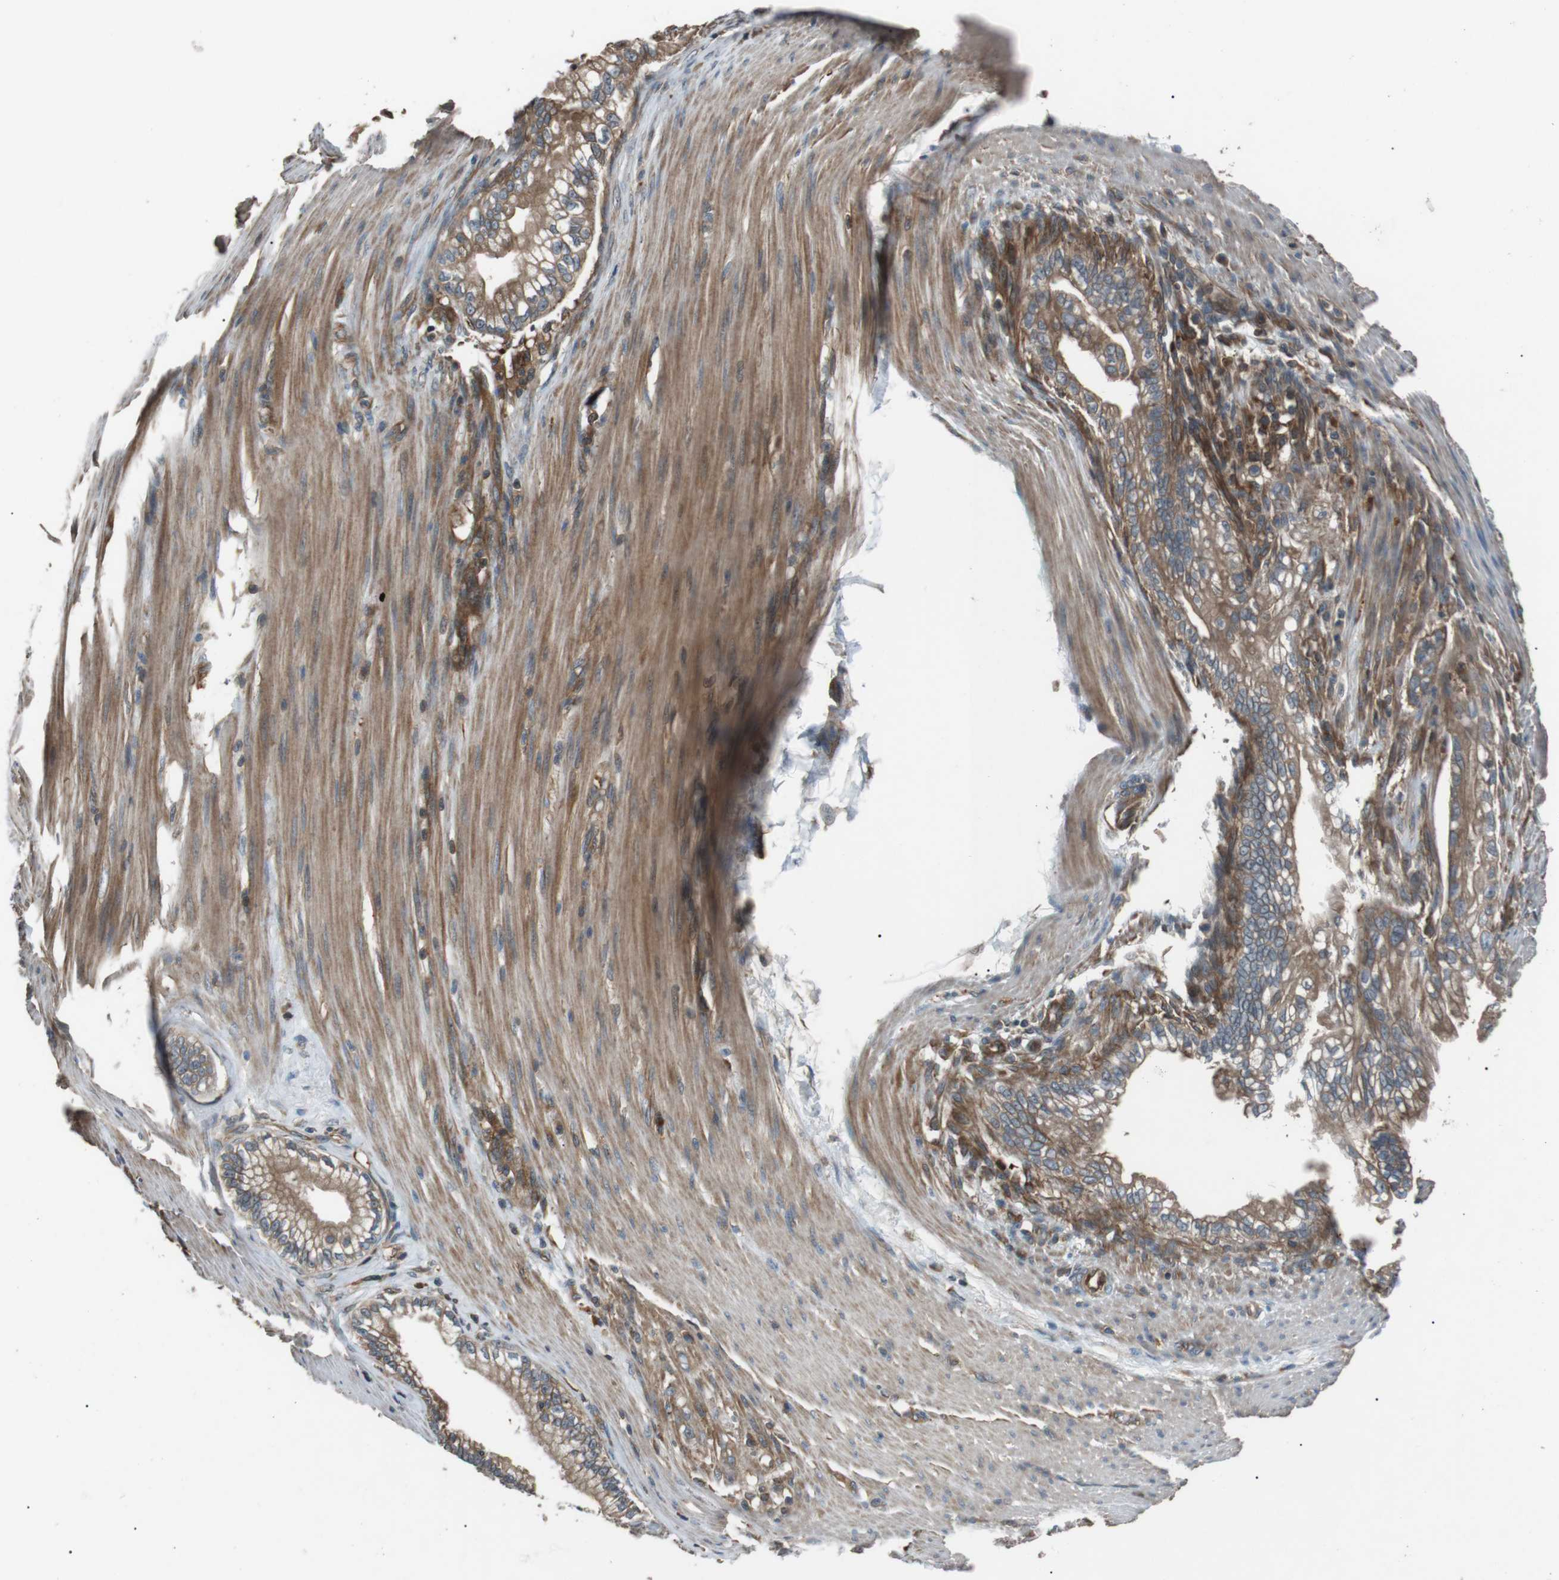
{"staining": {"intensity": "moderate", "quantity": ">75%", "location": "cytoplasmic/membranous"}, "tissue": "pancreatic cancer", "cell_type": "Tumor cells", "image_type": "cancer", "snomed": [{"axis": "morphology", "description": "Normal tissue, NOS"}, {"axis": "topography", "description": "Pancreas"}], "caption": "Human pancreatic cancer stained with a protein marker displays moderate staining in tumor cells.", "gene": "GPR161", "patient": {"sex": "male", "age": 42}}